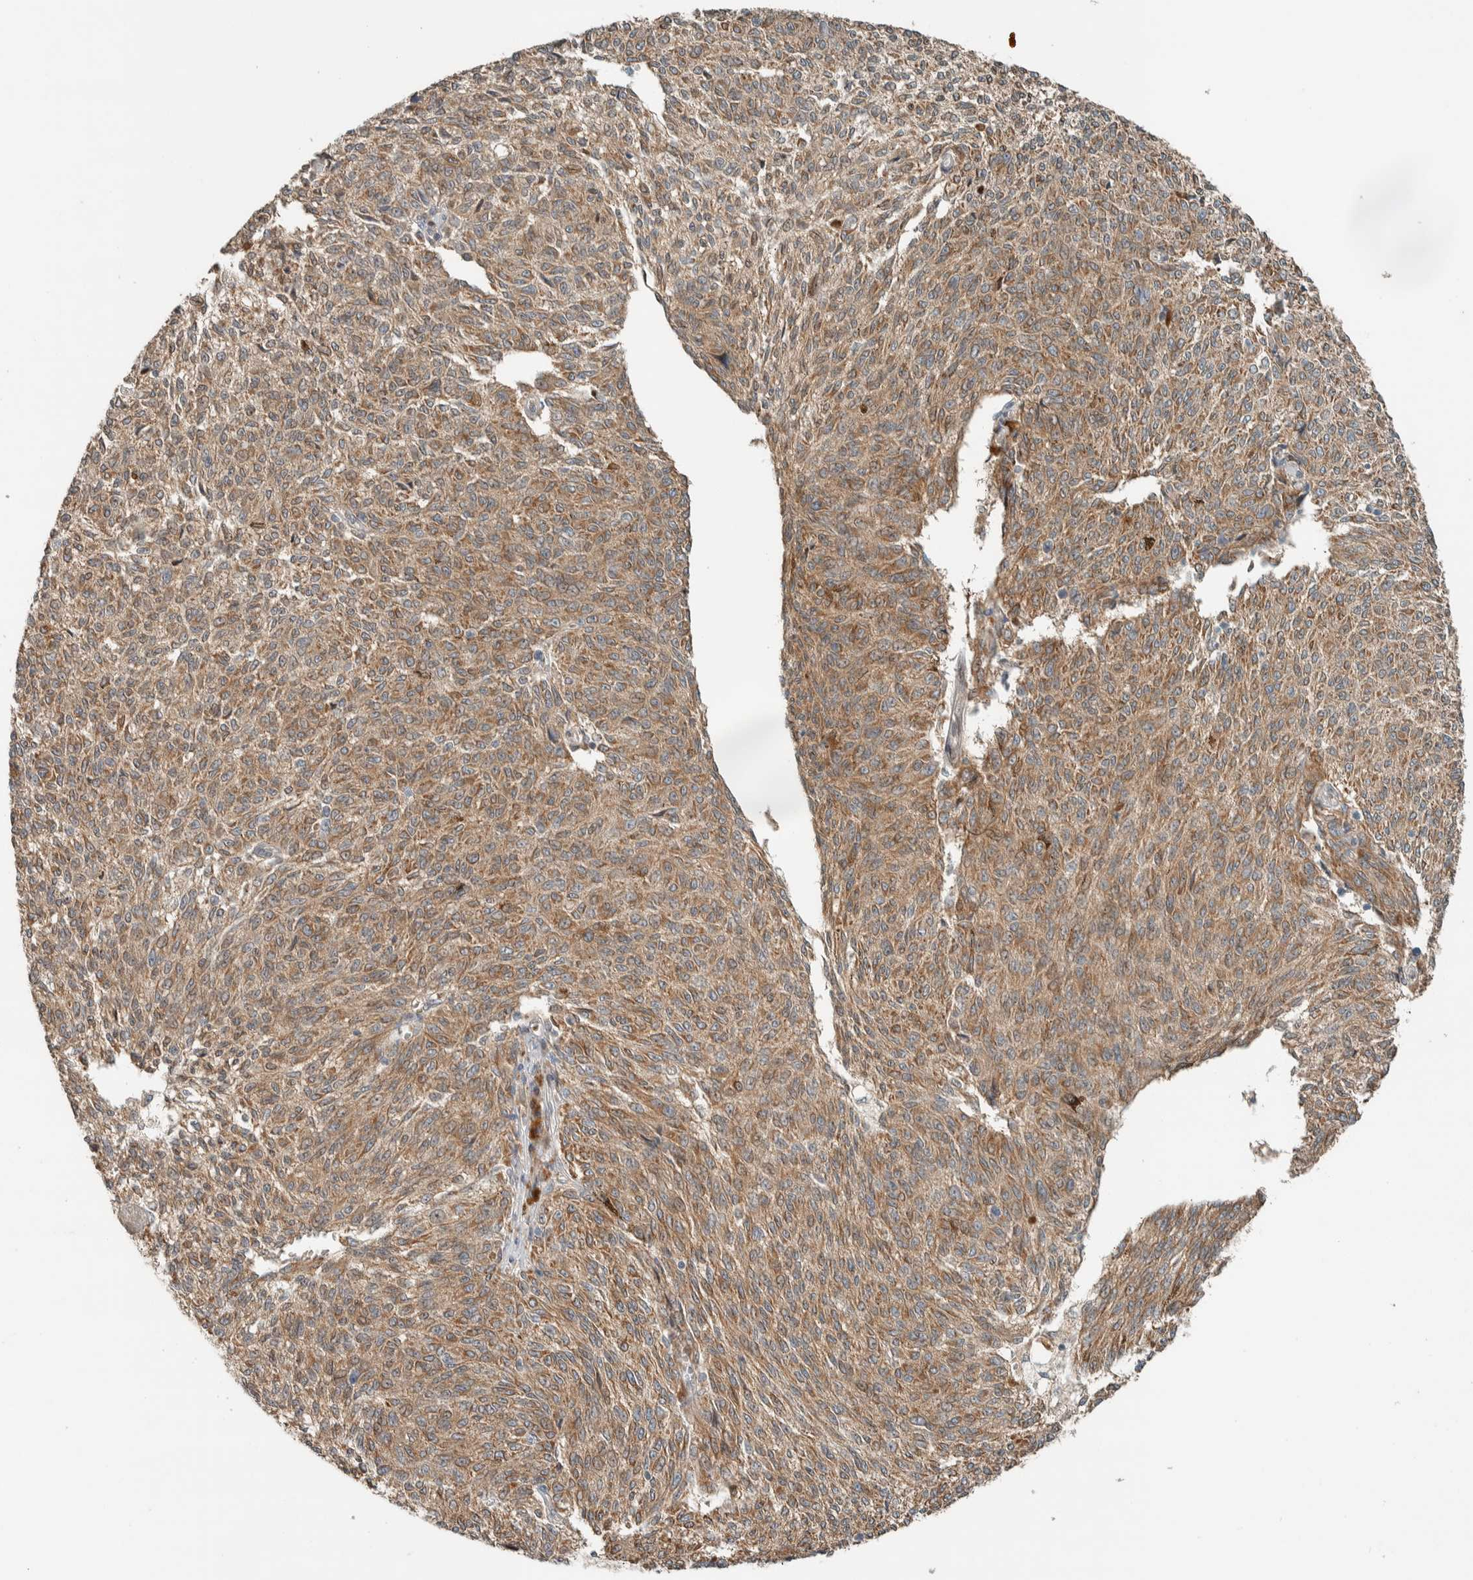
{"staining": {"intensity": "moderate", "quantity": ">75%", "location": "cytoplasmic/membranous"}, "tissue": "melanoma", "cell_type": "Tumor cells", "image_type": "cancer", "snomed": [{"axis": "morphology", "description": "Malignant melanoma, NOS"}, {"axis": "topography", "description": "Skin"}], "caption": "Brown immunohistochemical staining in melanoma shows moderate cytoplasmic/membranous positivity in approximately >75% of tumor cells.", "gene": "NBR1", "patient": {"sex": "female", "age": 72}}